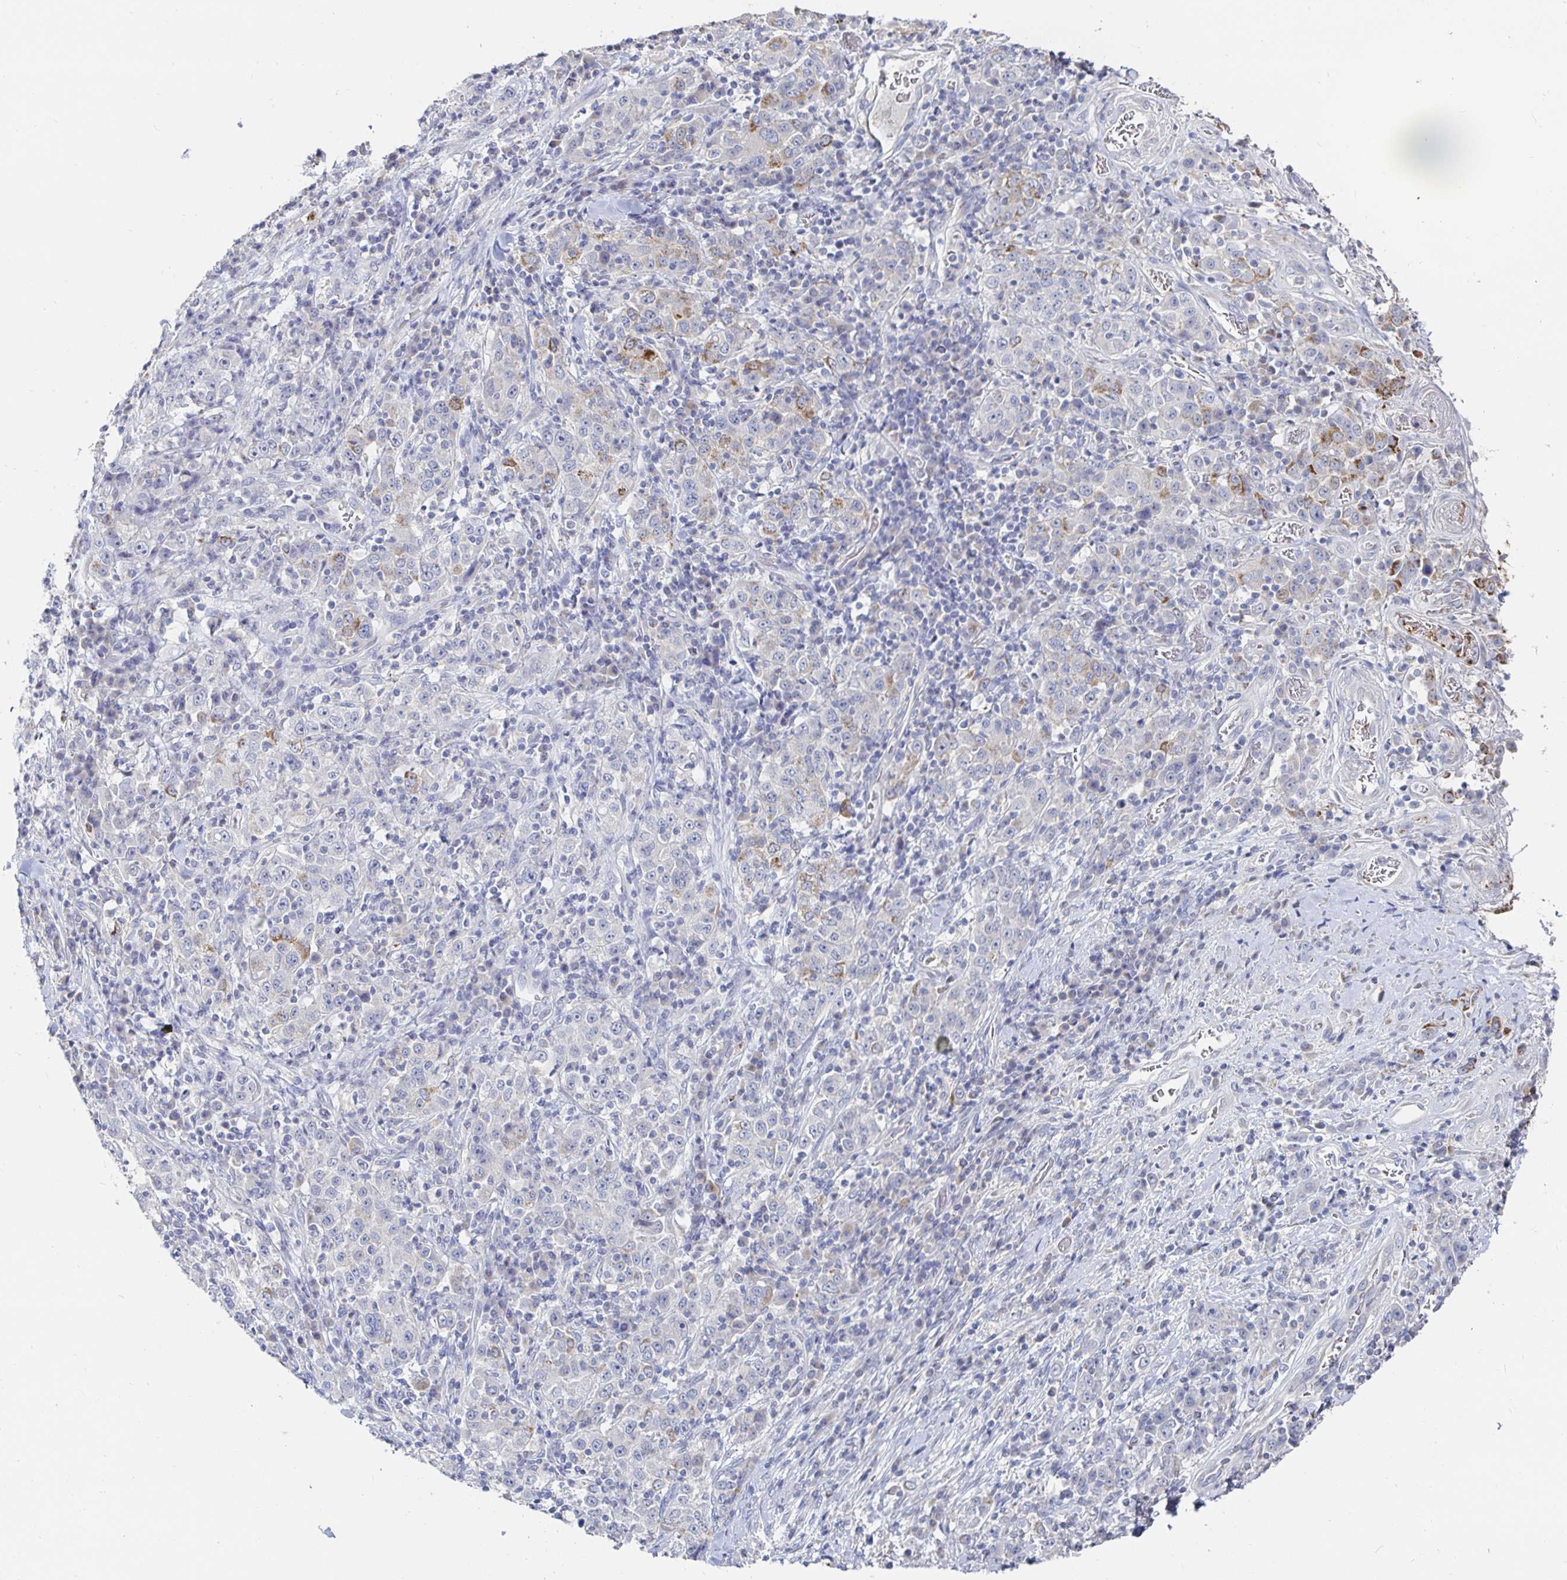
{"staining": {"intensity": "negative", "quantity": "none", "location": "none"}, "tissue": "stomach cancer", "cell_type": "Tumor cells", "image_type": "cancer", "snomed": [{"axis": "morphology", "description": "Normal tissue, NOS"}, {"axis": "morphology", "description": "Adenocarcinoma, NOS"}, {"axis": "topography", "description": "Stomach, upper"}, {"axis": "topography", "description": "Stomach"}], "caption": "This is a photomicrograph of immunohistochemistry (IHC) staining of stomach adenocarcinoma, which shows no staining in tumor cells.", "gene": "SPPL3", "patient": {"sex": "male", "age": 59}}